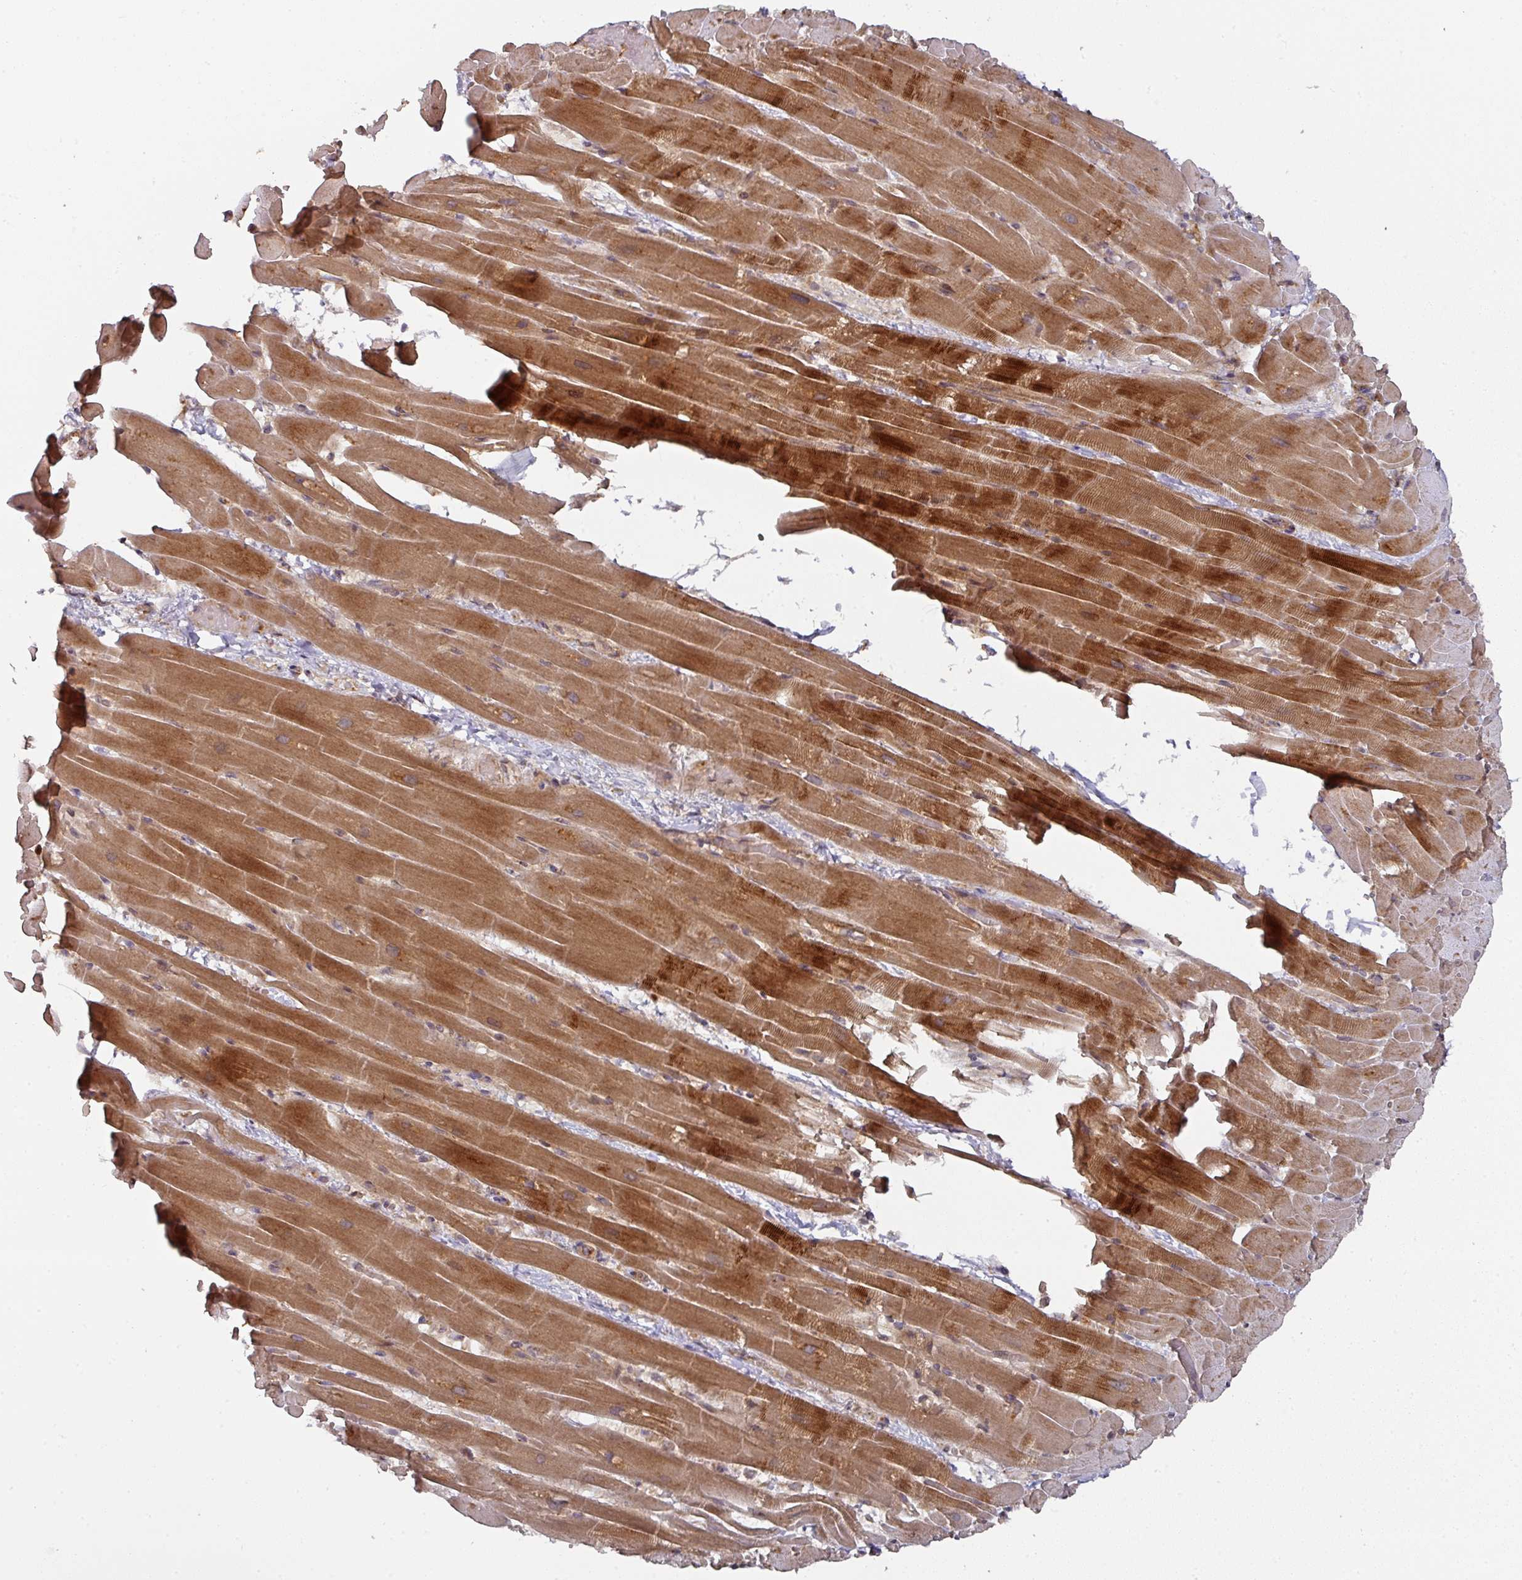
{"staining": {"intensity": "strong", "quantity": ">75%", "location": "cytoplasmic/membranous"}, "tissue": "heart muscle", "cell_type": "Cardiomyocytes", "image_type": "normal", "snomed": [{"axis": "morphology", "description": "Normal tissue, NOS"}, {"axis": "topography", "description": "Heart"}], "caption": "Protein expression analysis of benign heart muscle shows strong cytoplasmic/membranous staining in about >75% of cardiomyocytes.", "gene": "CEP95", "patient": {"sex": "male", "age": 37}}